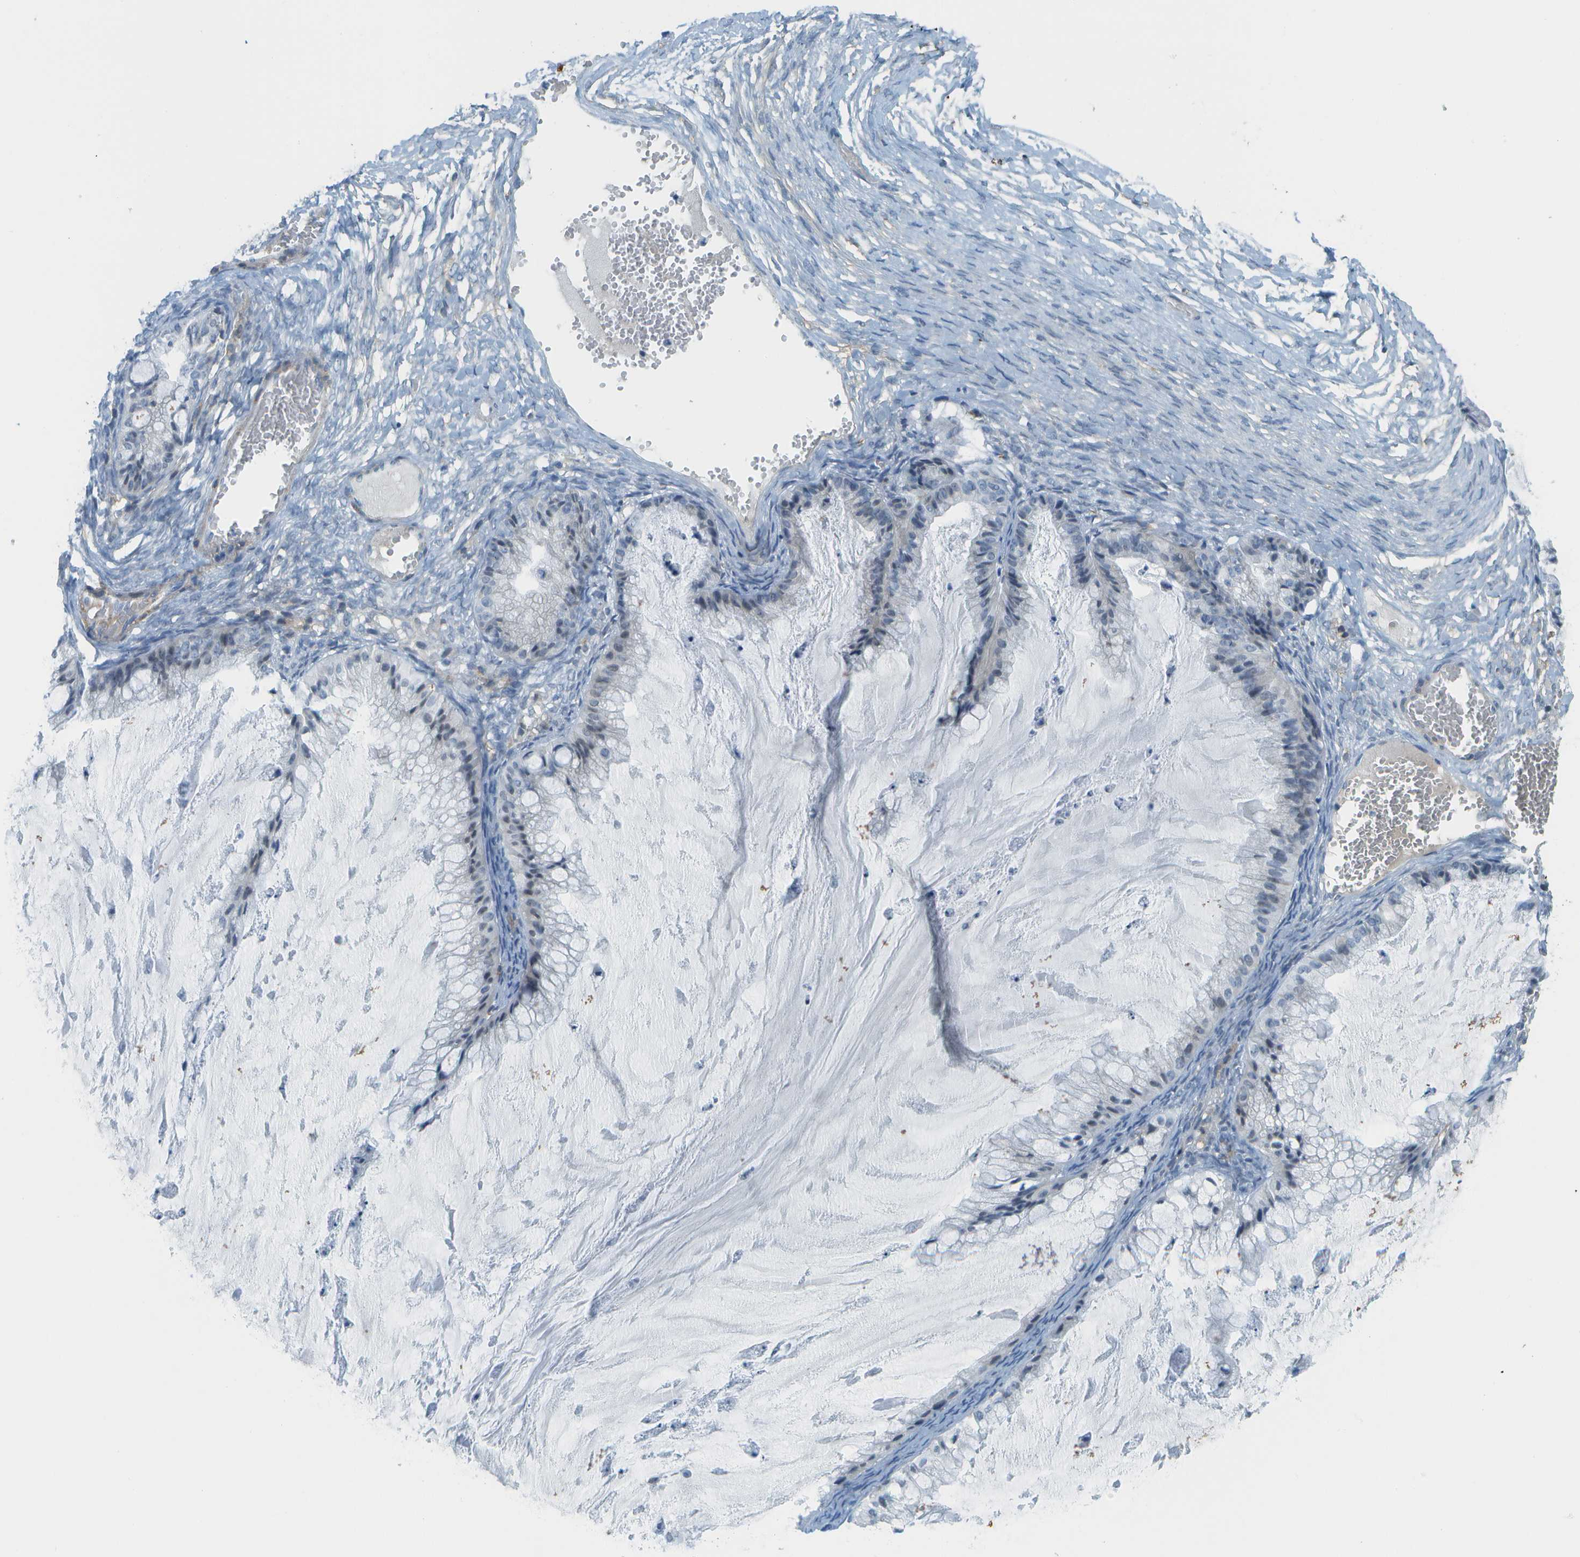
{"staining": {"intensity": "negative", "quantity": "none", "location": "none"}, "tissue": "ovarian cancer", "cell_type": "Tumor cells", "image_type": "cancer", "snomed": [{"axis": "morphology", "description": "Cystadenocarcinoma, mucinous, NOS"}, {"axis": "topography", "description": "Ovary"}], "caption": "An IHC image of mucinous cystadenocarcinoma (ovarian) is shown. There is no staining in tumor cells of mucinous cystadenocarcinoma (ovarian).", "gene": "ZBTB43", "patient": {"sex": "female", "age": 57}}